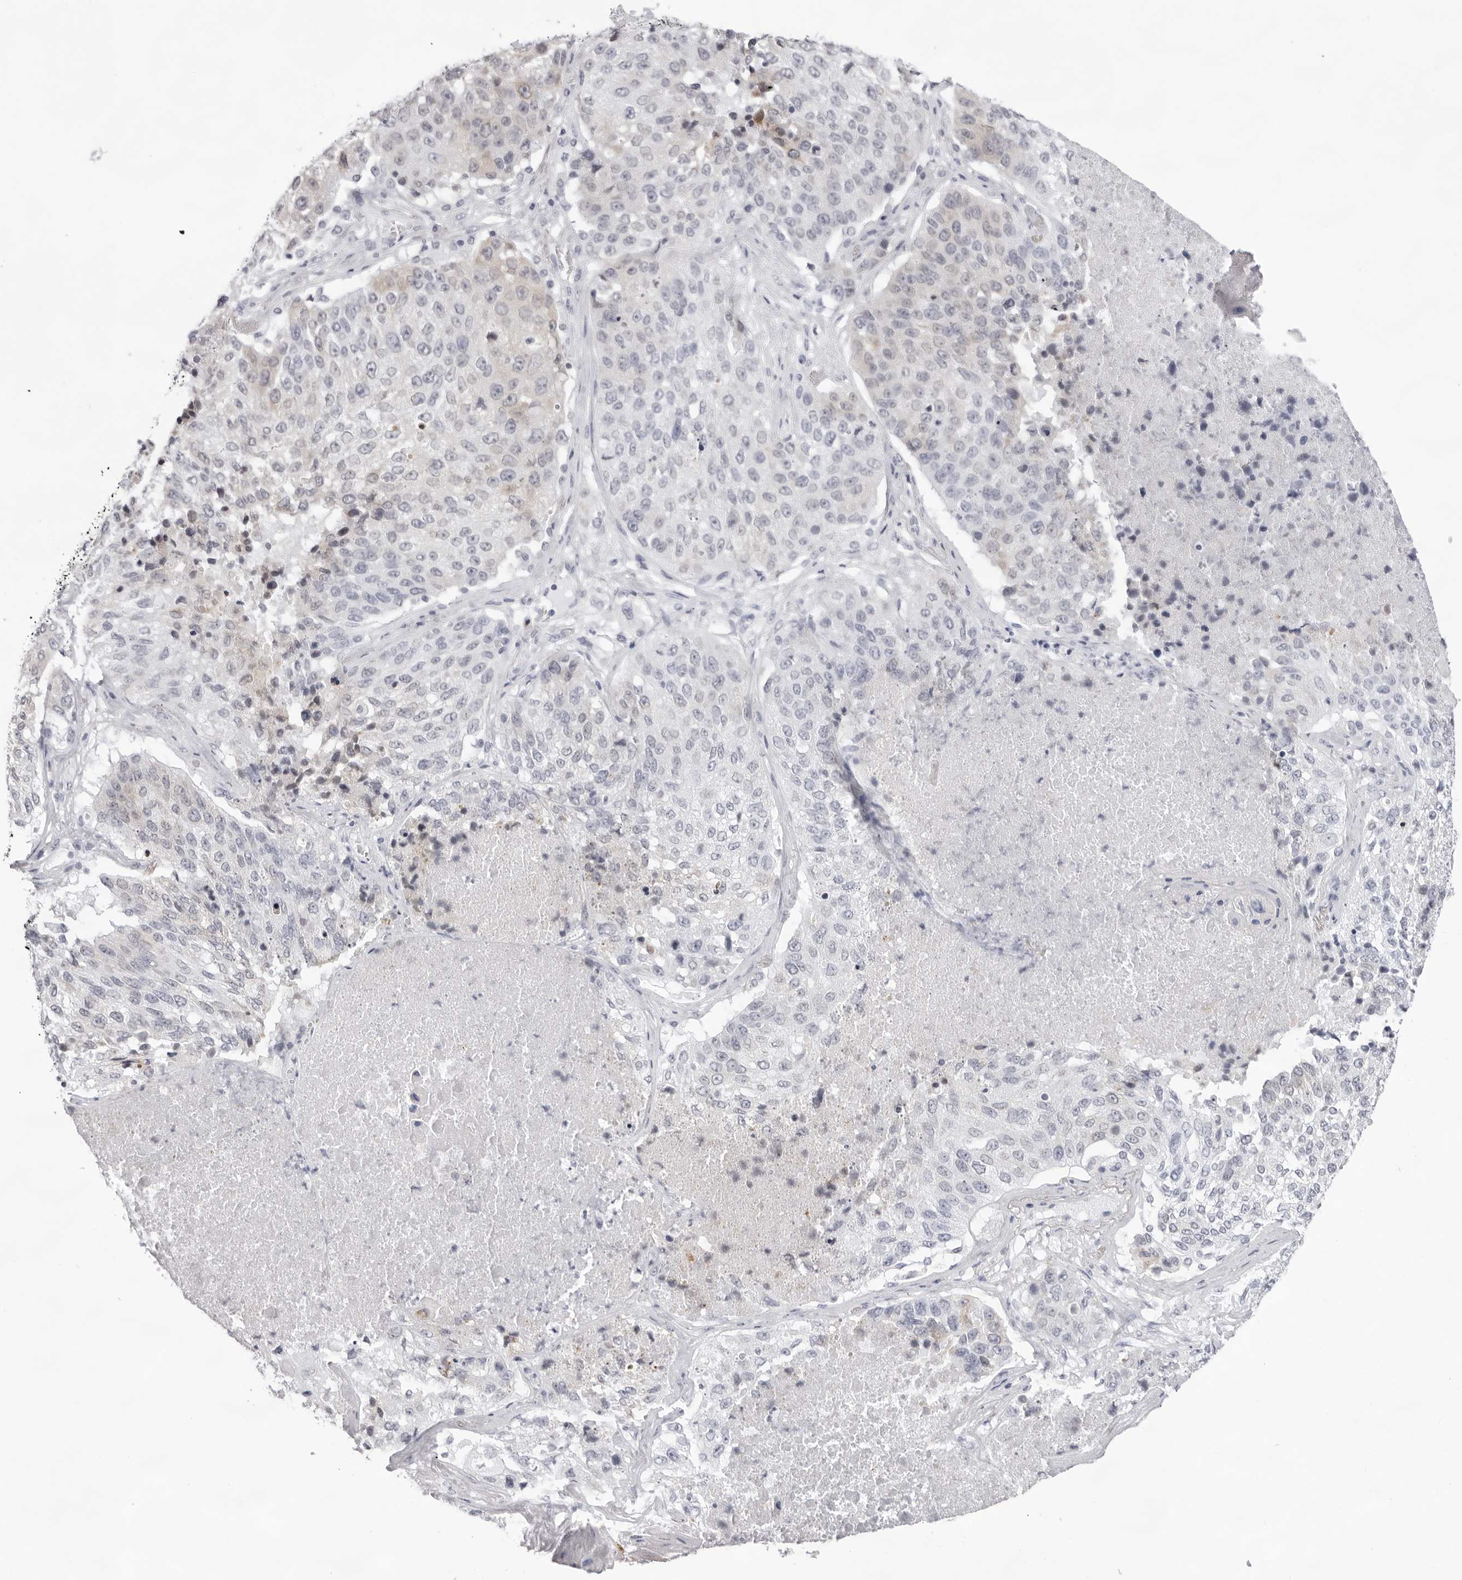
{"staining": {"intensity": "negative", "quantity": "none", "location": "none"}, "tissue": "lung cancer", "cell_type": "Tumor cells", "image_type": "cancer", "snomed": [{"axis": "morphology", "description": "Squamous cell carcinoma, NOS"}, {"axis": "topography", "description": "Lung"}], "caption": "DAB (3,3'-diaminobenzidine) immunohistochemical staining of lung squamous cell carcinoma exhibits no significant expression in tumor cells. The staining is performed using DAB brown chromogen with nuclei counter-stained in using hematoxylin.", "gene": "SMIM2", "patient": {"sex": "male", "age": 61}}